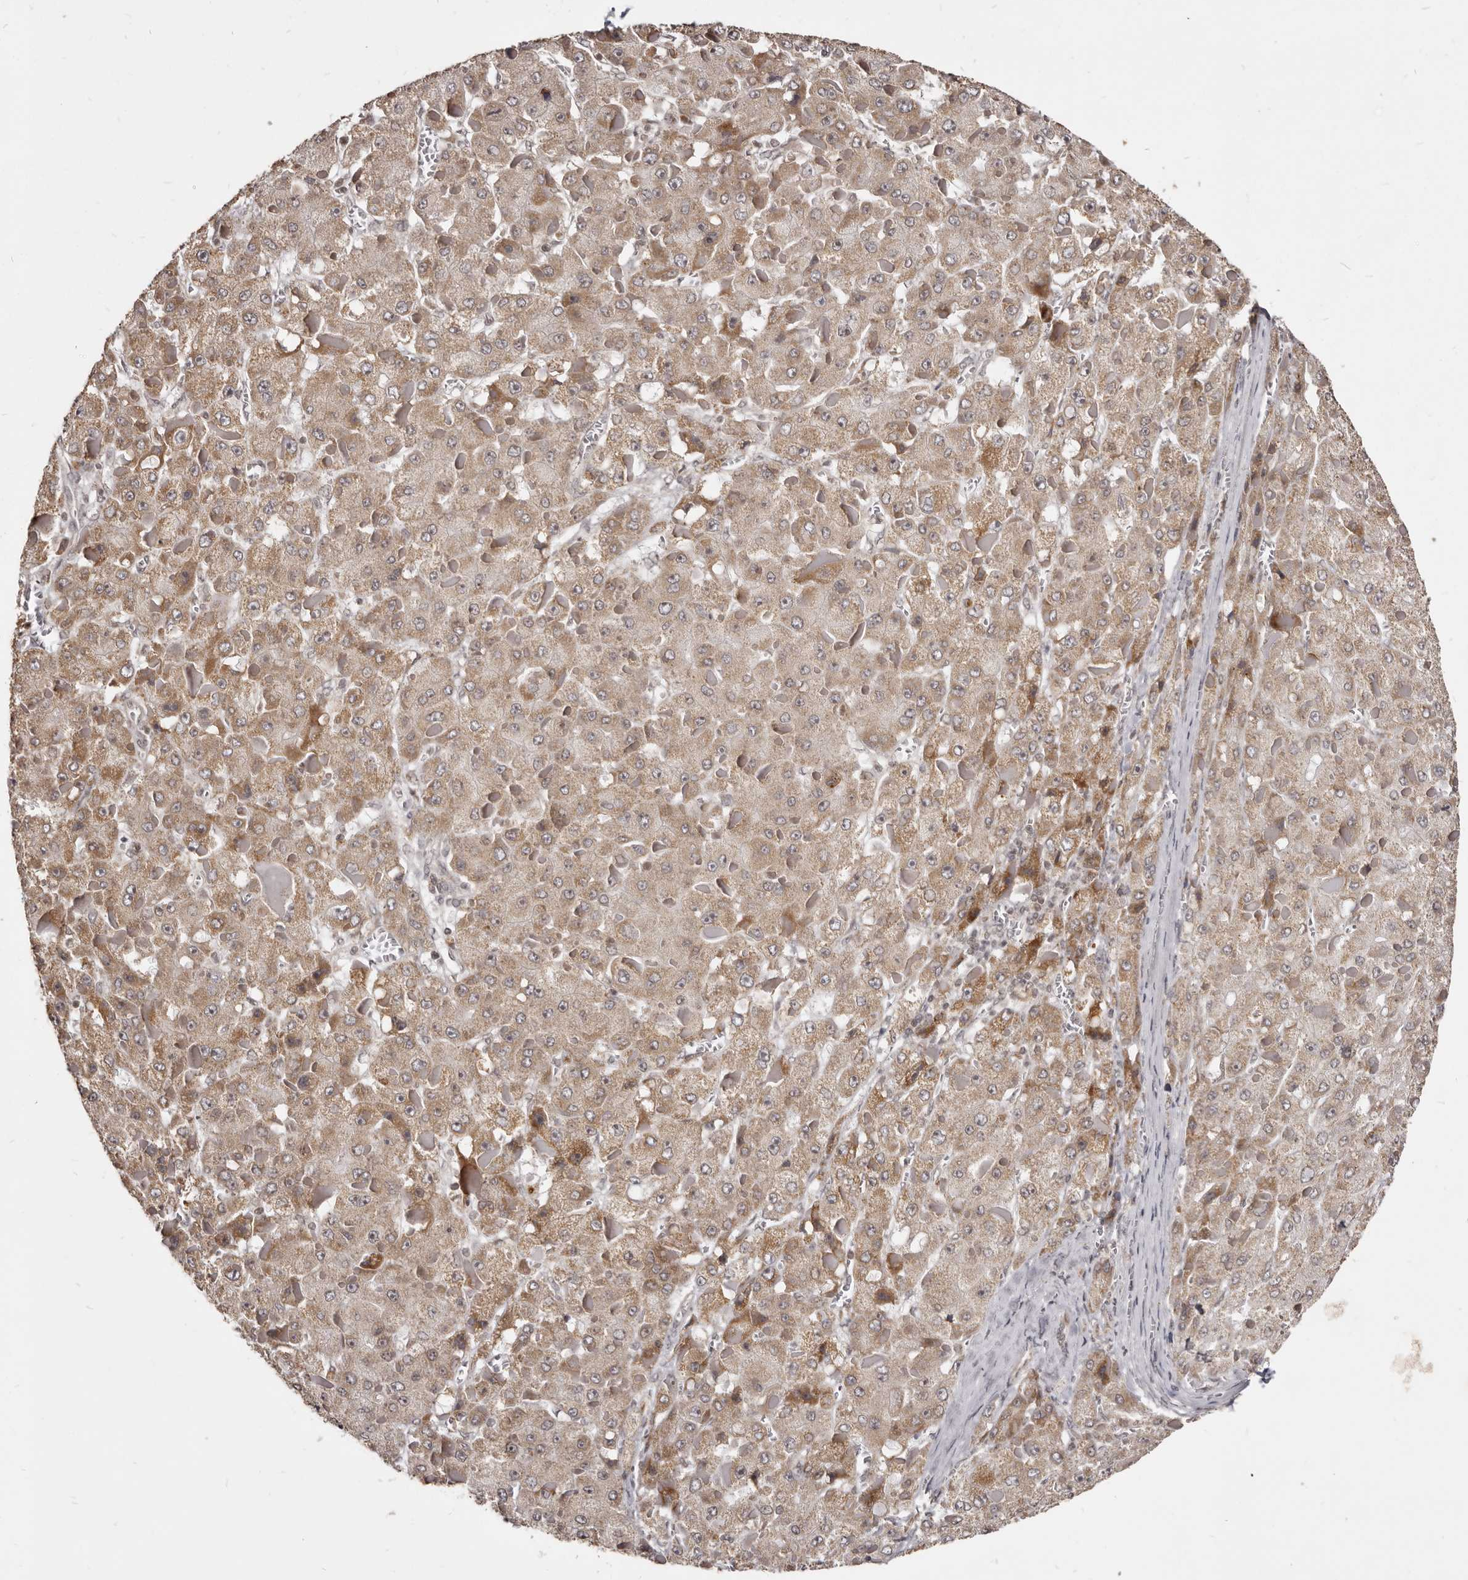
{"staining": {"intensity": "moderate", "quantity": ">75%", "location": "cytoplasmic/membranous"}, "tissue": "liver cancer", "cell_type": "Tumor cells", "image_type": "cancer", "snomed": [{"axis": "morphology", "description": "Carcinoma, Hepatocellular, NOS"}, {"axis": "topography", "description": "Liver"}], "caption": "The micrograph displays a brown stain indicating the presence of a protein in the cytoplasmic/membranous of tumor cells in liver hepatocellular carcinoma.", "gene": "THUMPD1", "patient": {"sex": "female", "age": 73}}